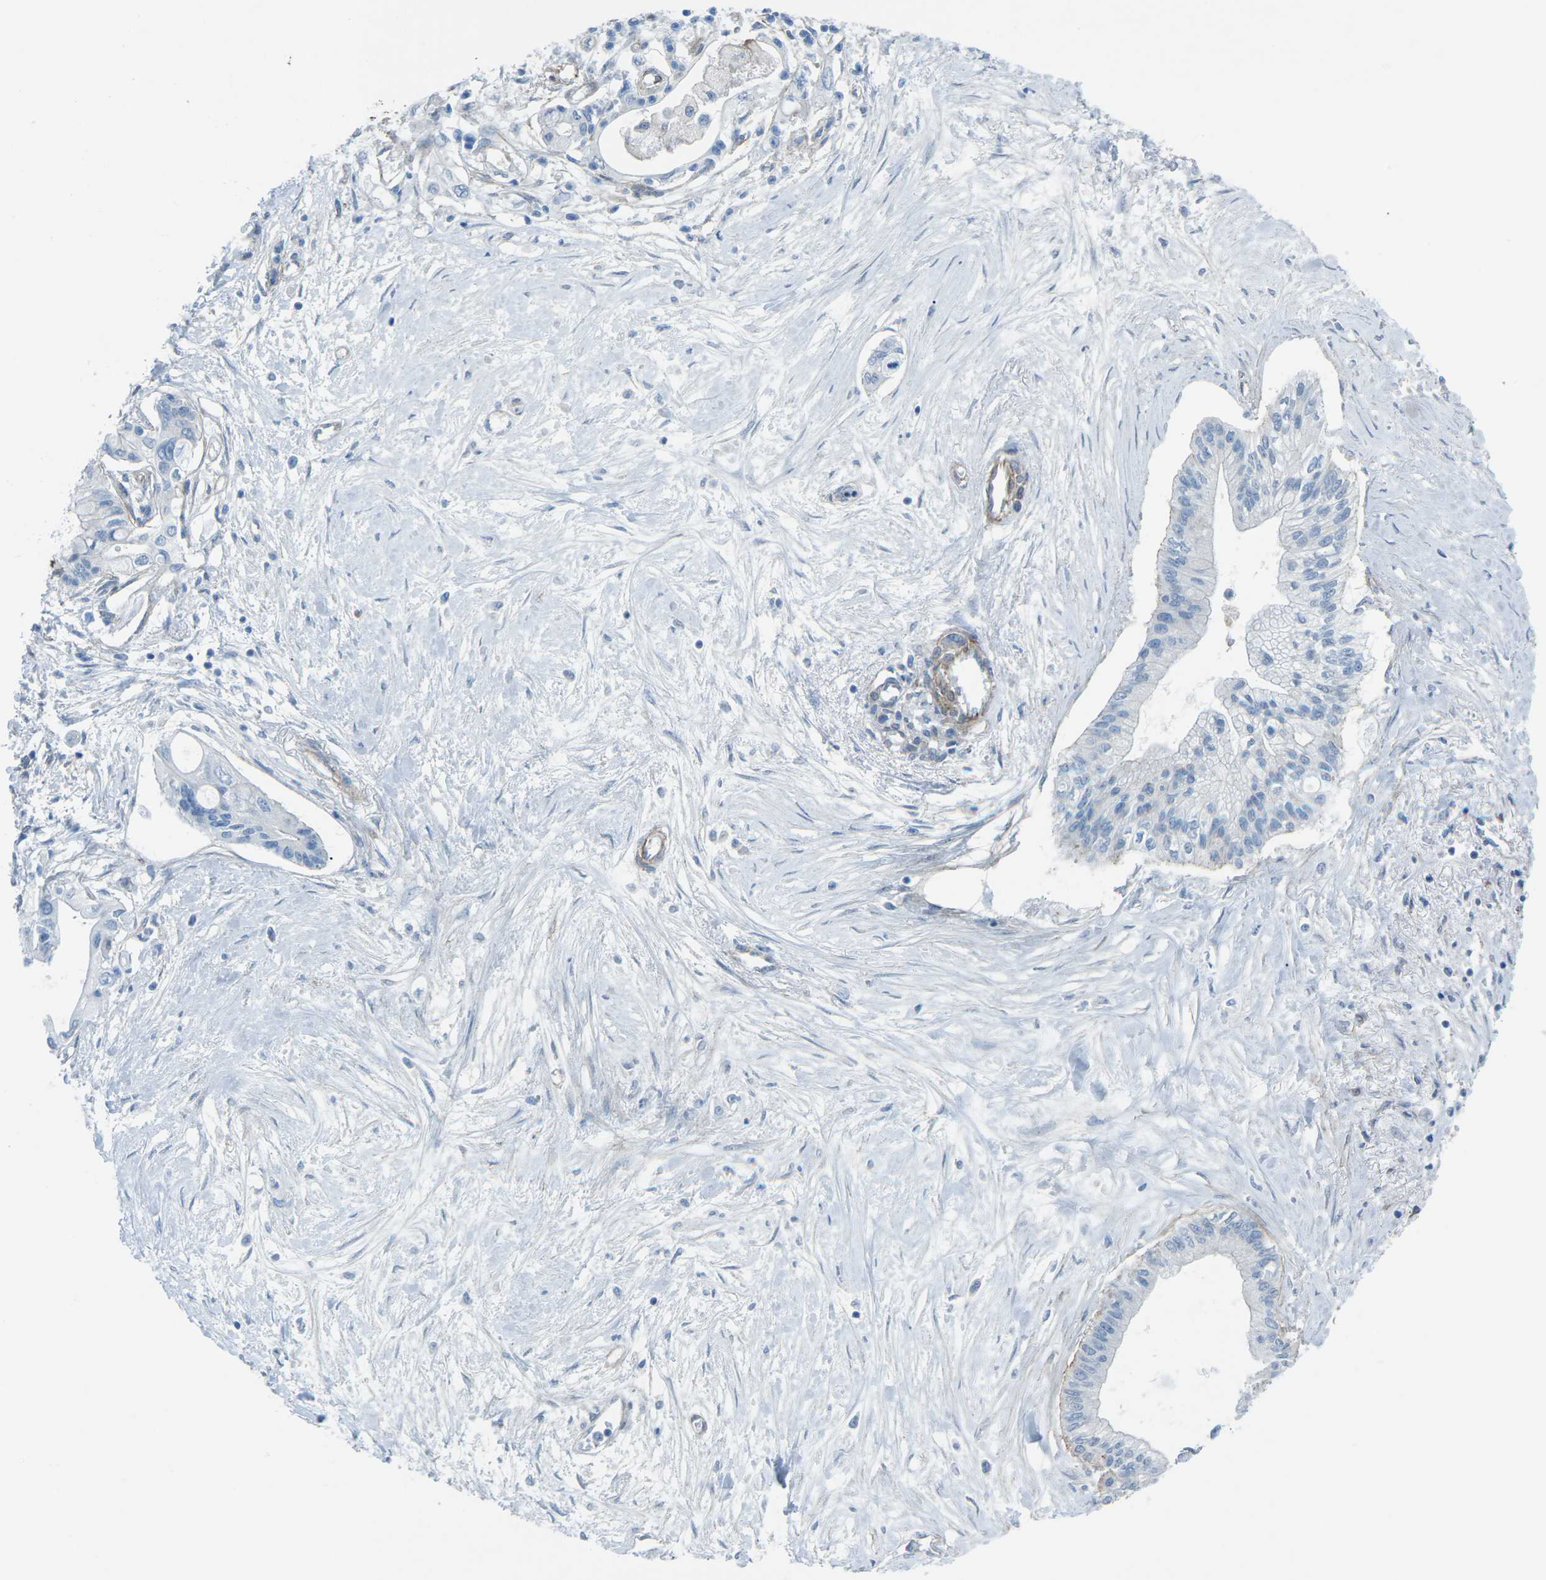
{"staining": {"intensity": "negative", "quantity": "none", "location": "none"}, "tissue": "pancreatic cancer", "cell_type": "Tumor cells", "image_type": "cancer", "snomed": [{"axis": "morphology", "description": "Adenocarcinoma, NOS"}, {"axis": "topography", "description": "Pancreas"}], "caption": "DAB (3,3'-diaminobenzidine) immunohistochemical staining of human pancreatic cancer exhibits no significant positivity in tumor cells.", "gene": "UTRN", "patient": {"sex": "female", "age": 77}}